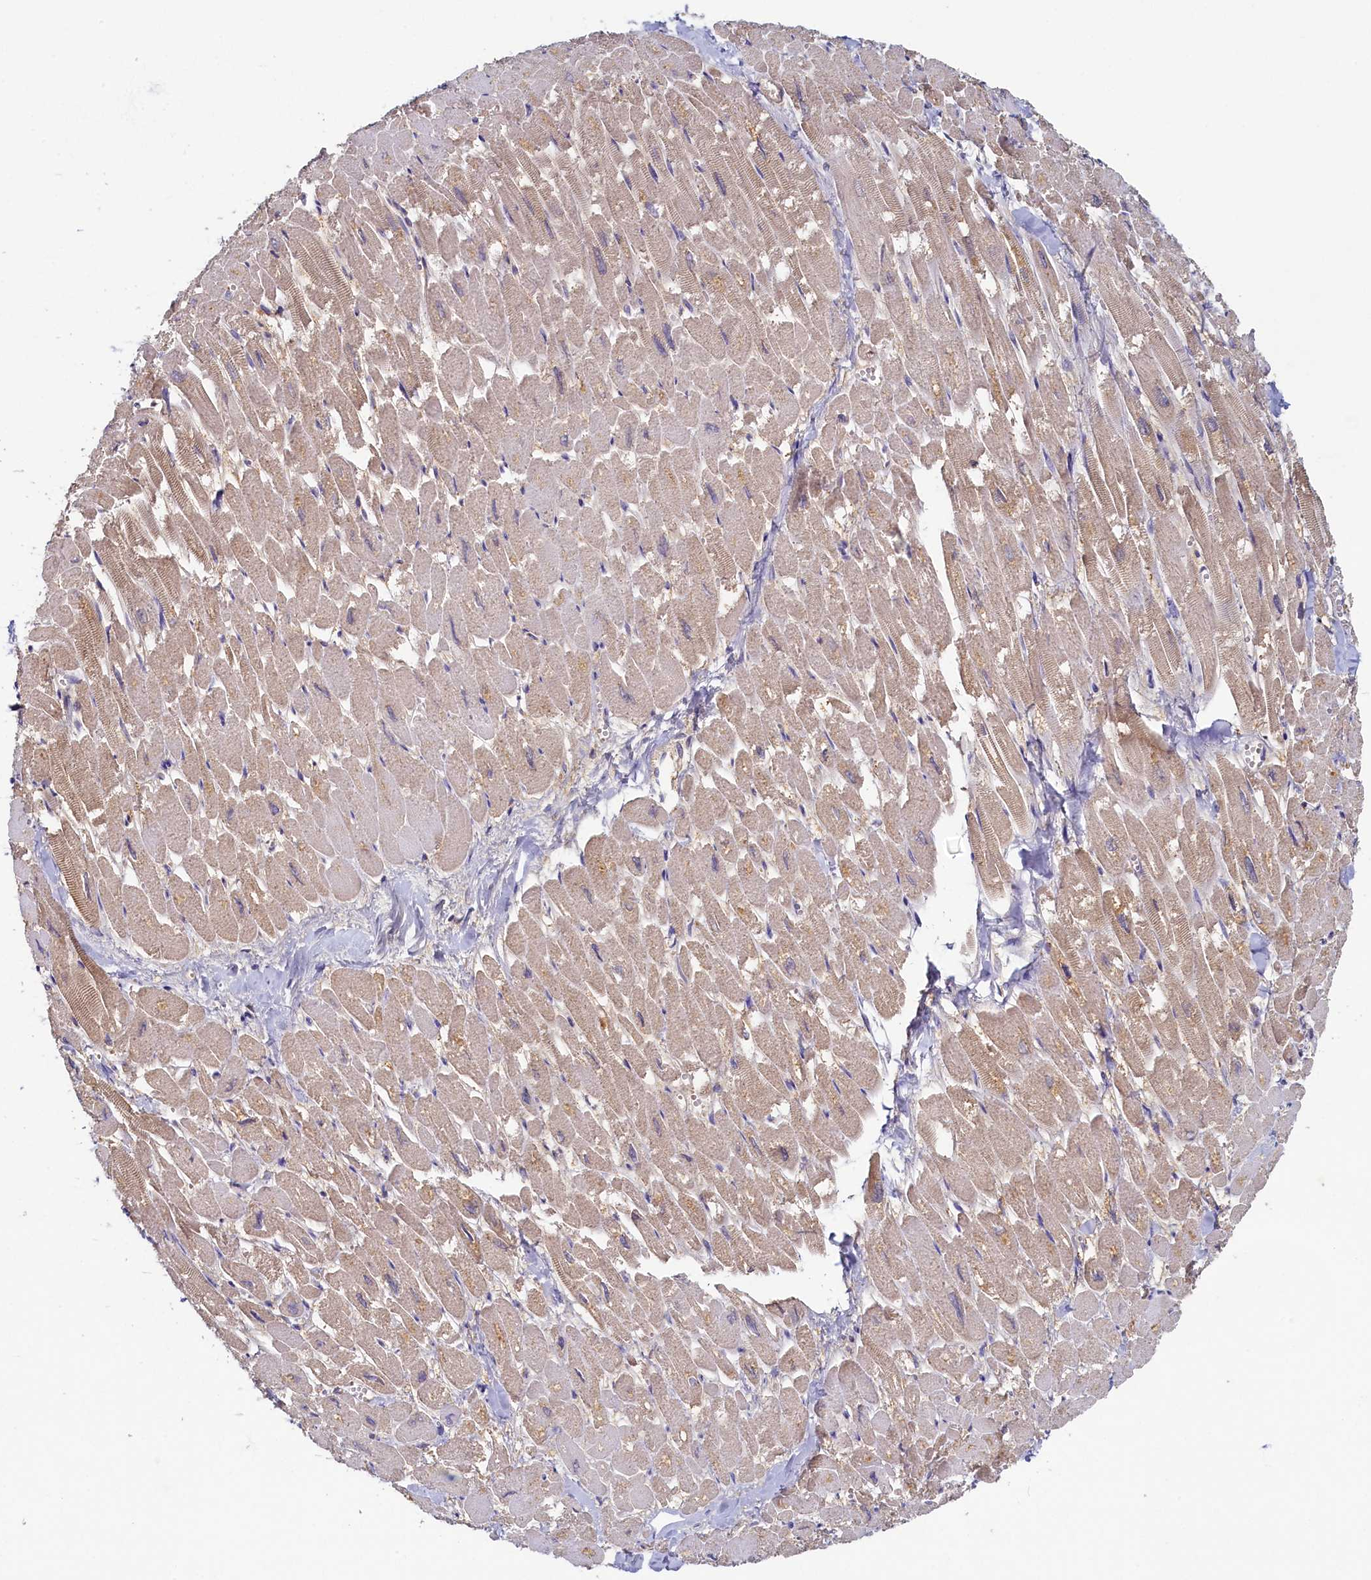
{"staining": {"intensity": "weak", "quantity": ">75%", "location": "cytoplasmic/membranous"}, "tissue": "heart muscle", "cell_type": "Cardiomyocytes", "image_type": "normal", "snomed": [{"axis": "morphology", "description": "Normal tissue, NOS"}, {"axis": "topography", "description": "Heart"}], "caption": "Immunohistochemical staining of unremarkable heart muscle displays >75% levels of weak cytoplasmic/membranous protein staining in approximately >75% of cardiomyocytes. The staining is performed using DAB (3,3'-diaminobenzidine) brown chromogen to label protein expression. The nuclei are counter-stained blue using hematoxylin.", "gene": "TIMM8B", "patient": {"sex": "male", "age": 54}}